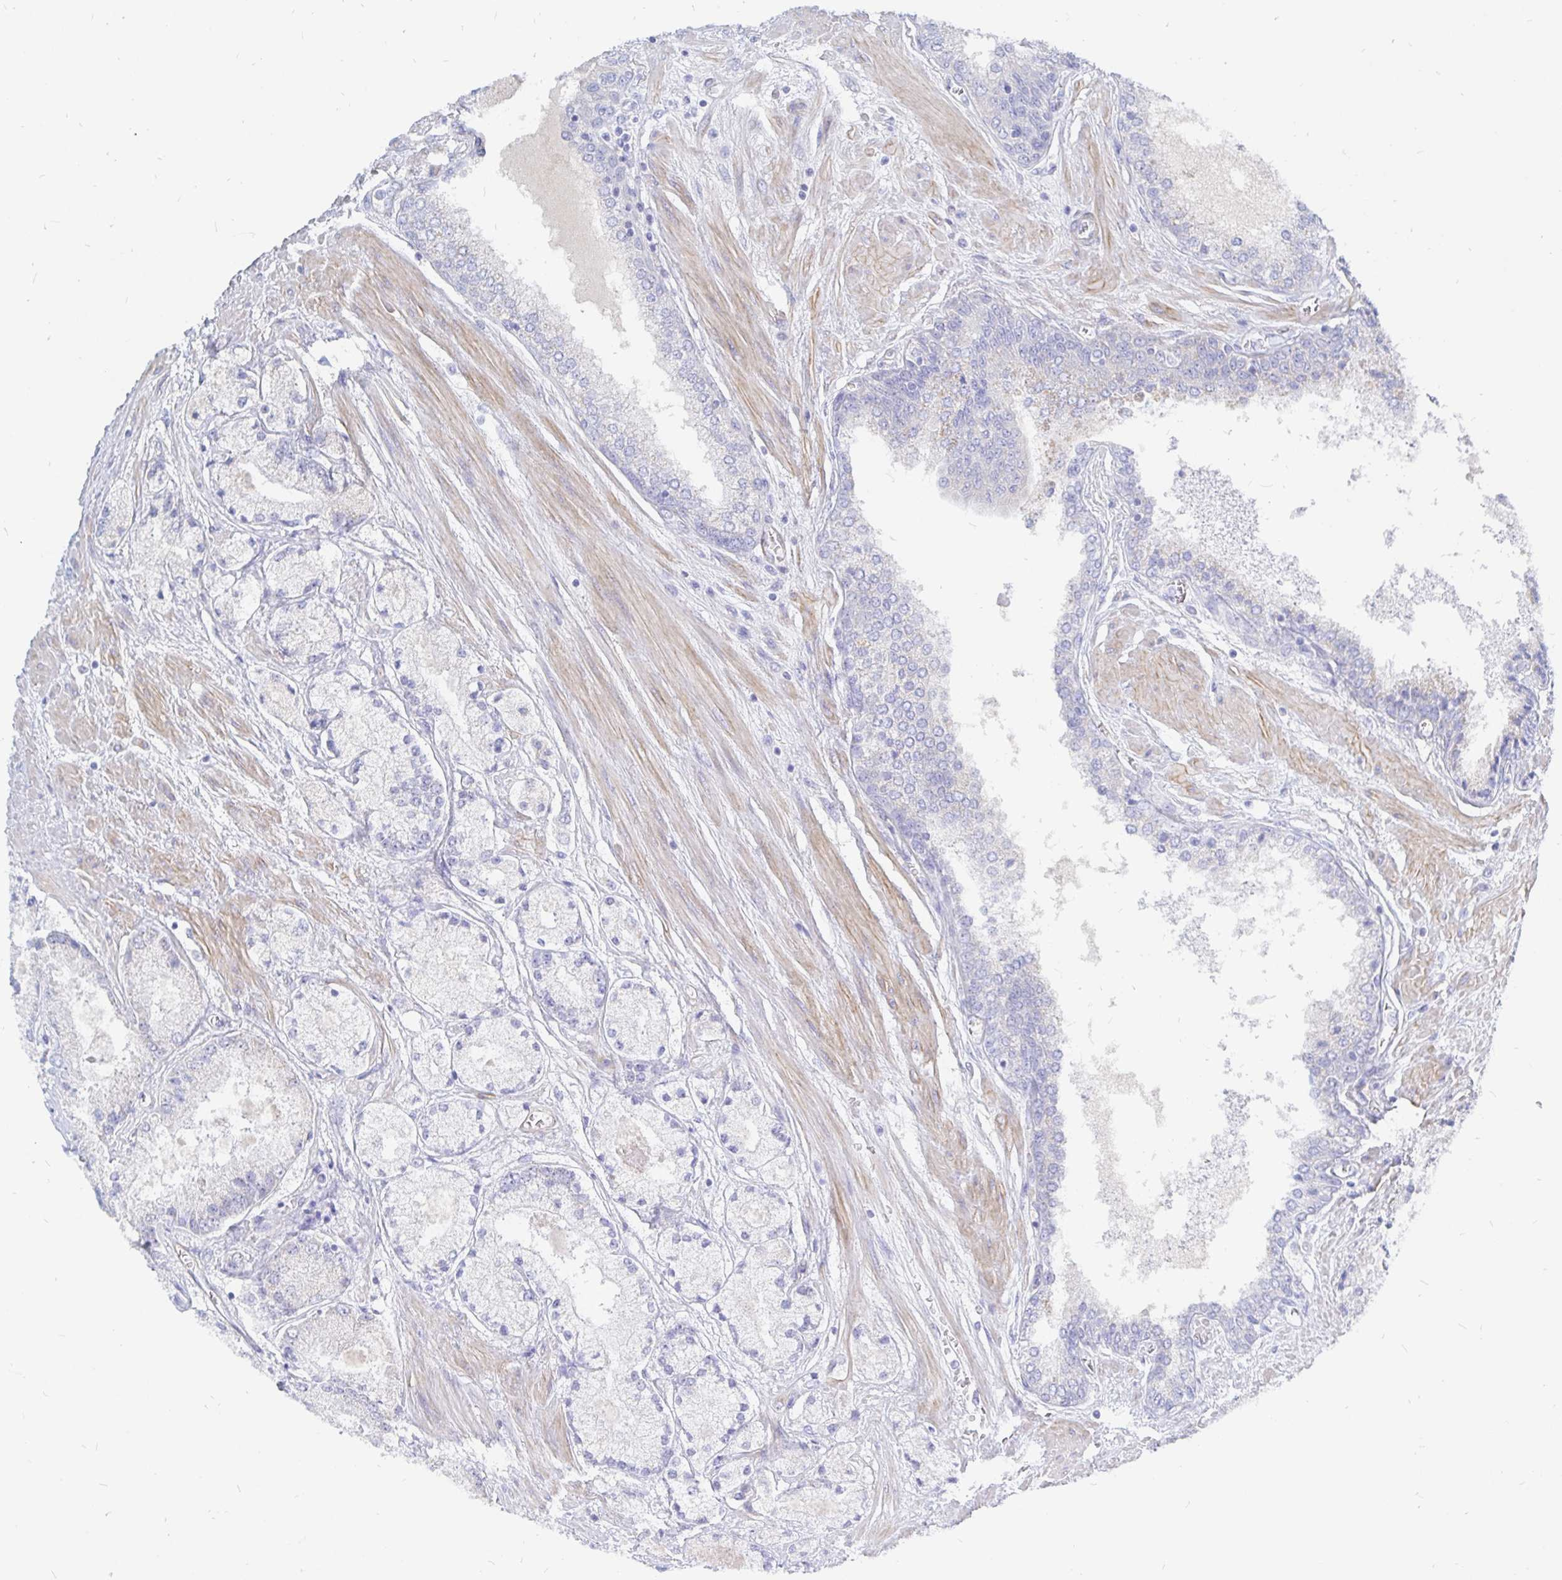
{"staining": {"intensity": "negative", "quantity": "none", "location": "none"}, "tissue": "prostate cancer", "cell_type": "Tumor cells", "image_type": "cancer", "snomed": [{"axis": "morphology", "description": "Adenocarcinoma, High grade"}, {"axis": "topography", "description": "Prostate"}], "caption": "The micrograph demonstrates no staining of tumor cells in adenocarcinoma (high-grade) (prostate).", "gene": "COX16", "patient": {"sex": "male", "age": 67}}